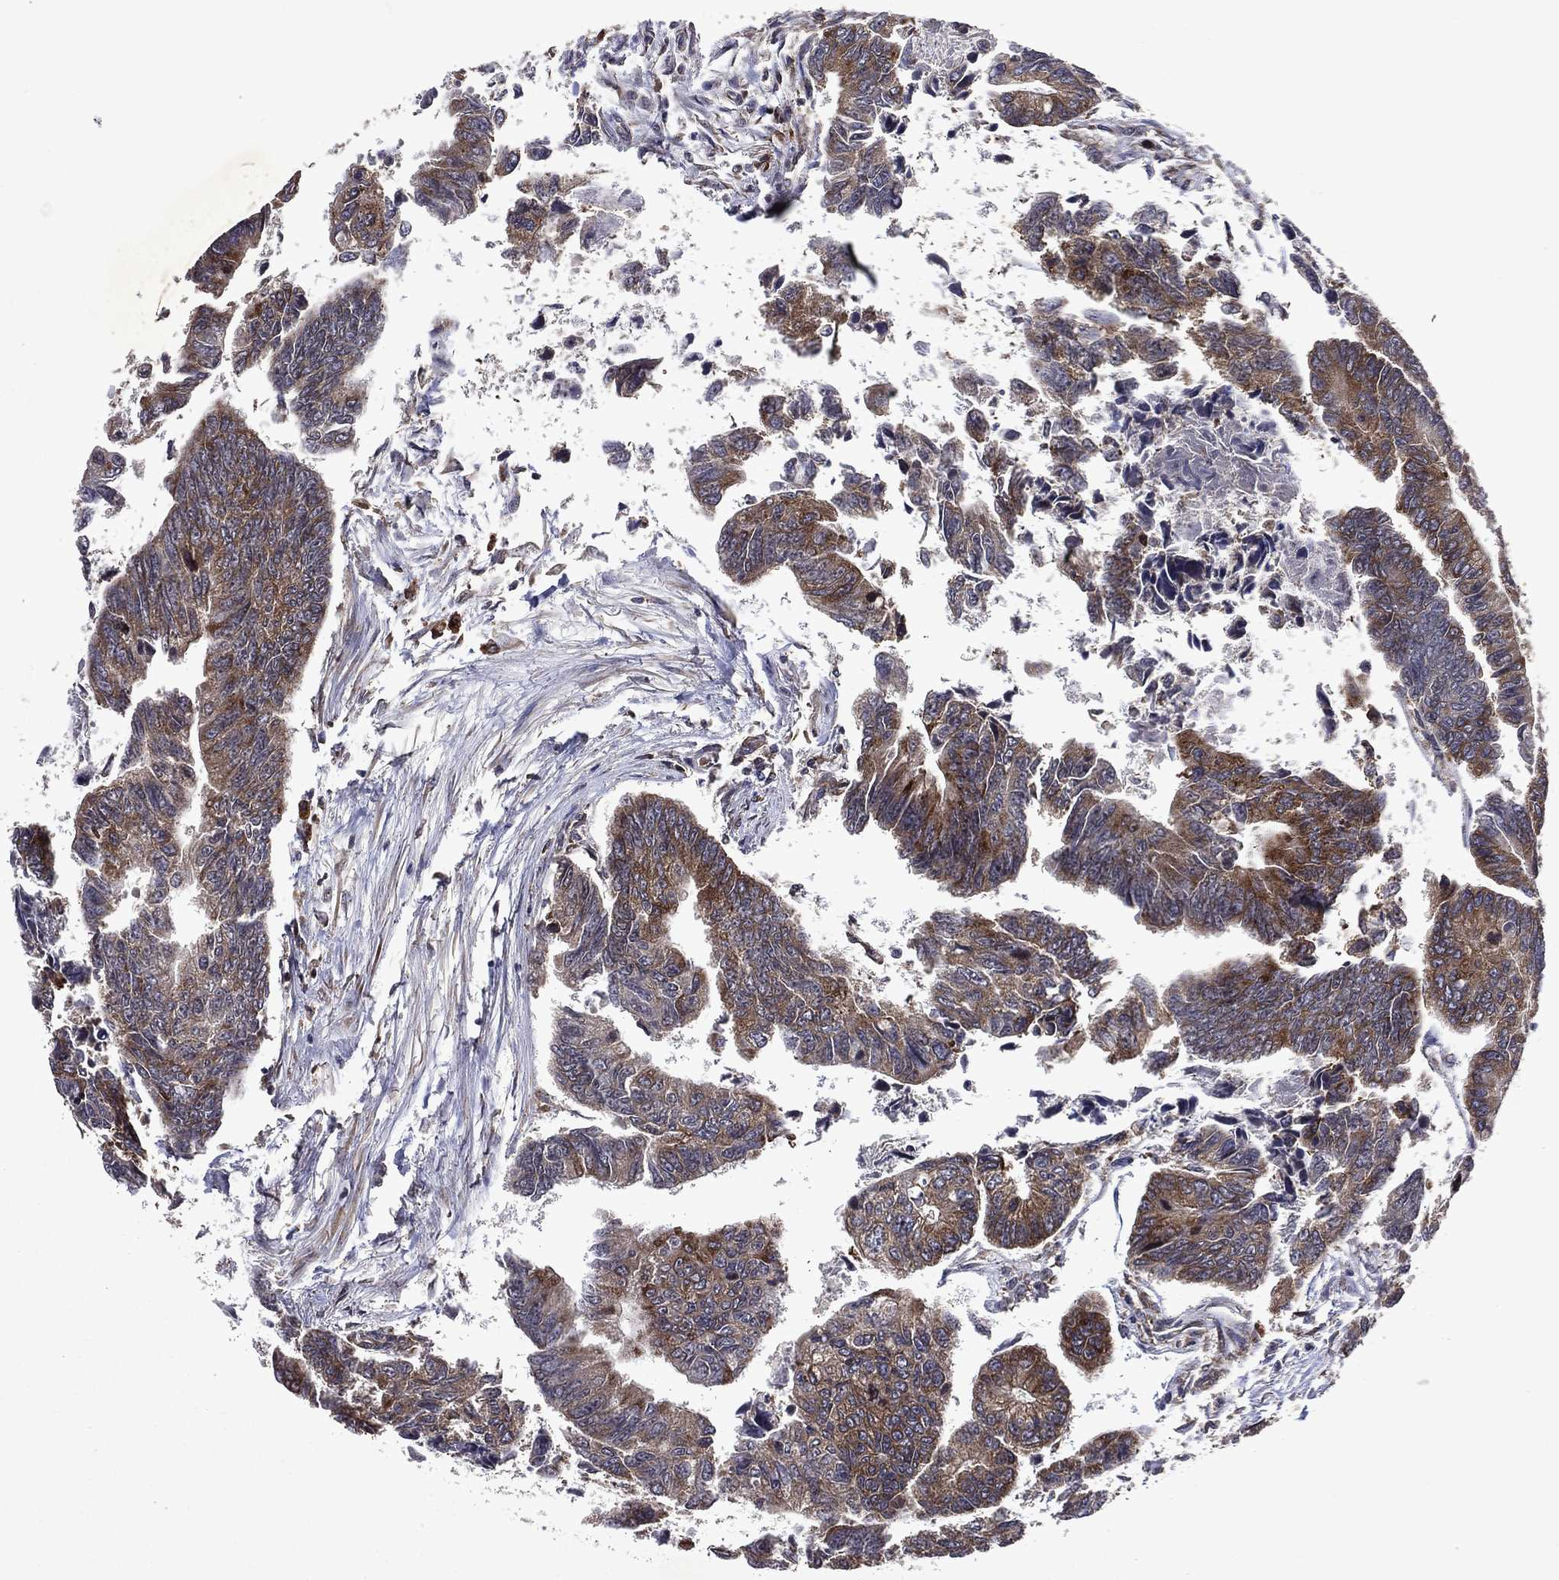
{"staining": {"intensity": "moderate", "quantity": ">75%", "location": "cytoplasmic/membranous"}, "tissue": "colorectal cancer", "cell_type": "Tumor cells", "image_type": "cancer", "snomed": [{"axis": "morphology", "description": "Adenocarcinoma, NOS"}, {"axis": "topography", "description": "Colon"}], "caption": "Brown immunohistochemical staining in colorectal adenocarcinoma displays moderate cytoplasmic/membranous expression in about >75% of tumor cells. (brown staining indicates protein expression, while blue staining denotes nuclei).", "gene": "EIF2B4", "patient": {"sex": "female", "age": 65}}